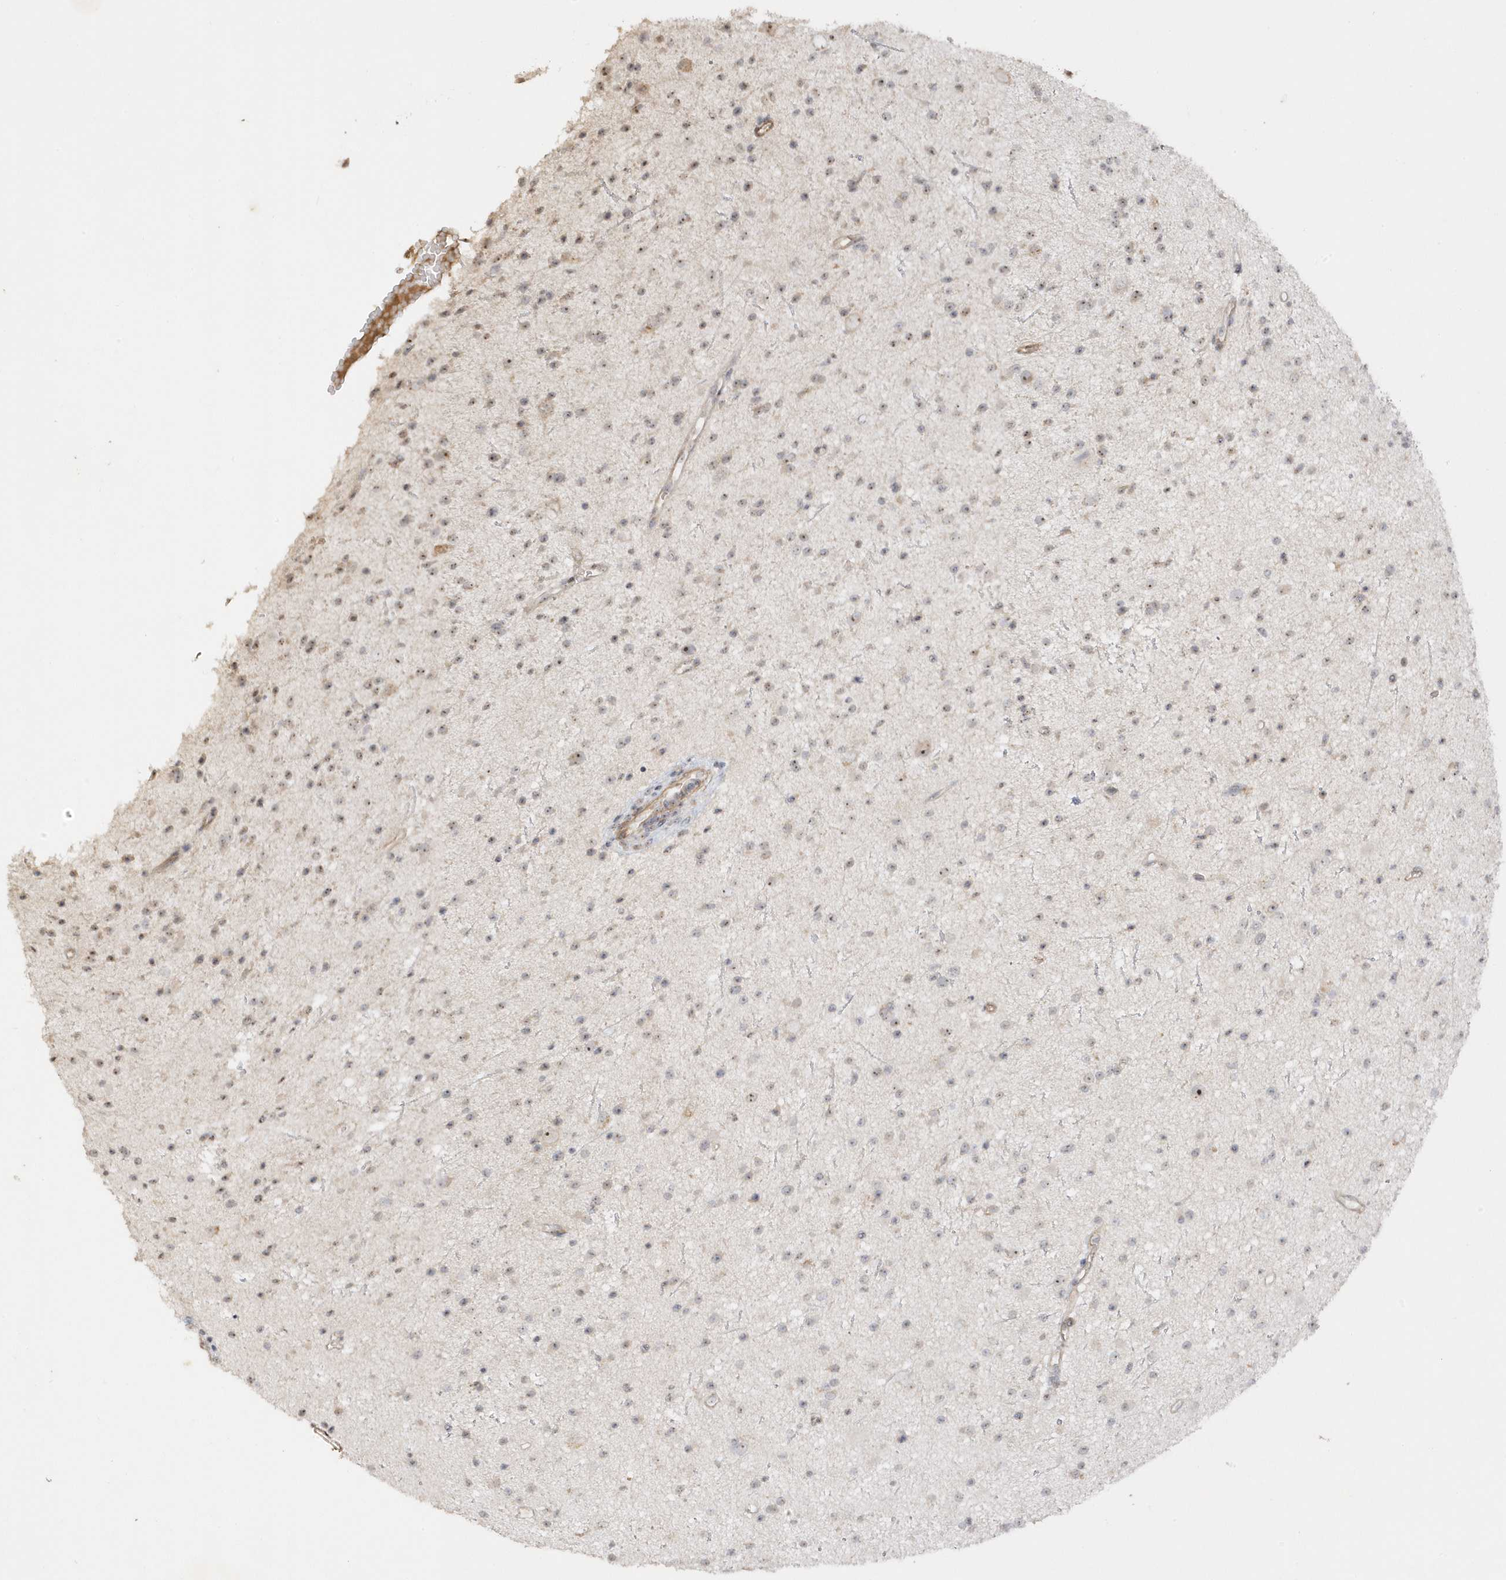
{"staining": {"intensity": "weak", "quantity": "<25%", "location": "nuclear"}, "tissue": "glioma", "cell_type": "Tumor cells", "image_type": "cancer", "snomed": [{"axis": "morphology", "description": "Glioma, malignant, Low grade"}, {"axis": "topography", "description": "Cerebral cortex"}], "caption": "This micrograph is of low-grade glioma (malignant) stained with immunohistochemistry to label a protein in brown with the nuclei are counter-stained blue. There is no staining in tumor cells.", "gene": "DDX18", "patient": {"sex": "female", "age": 39}}